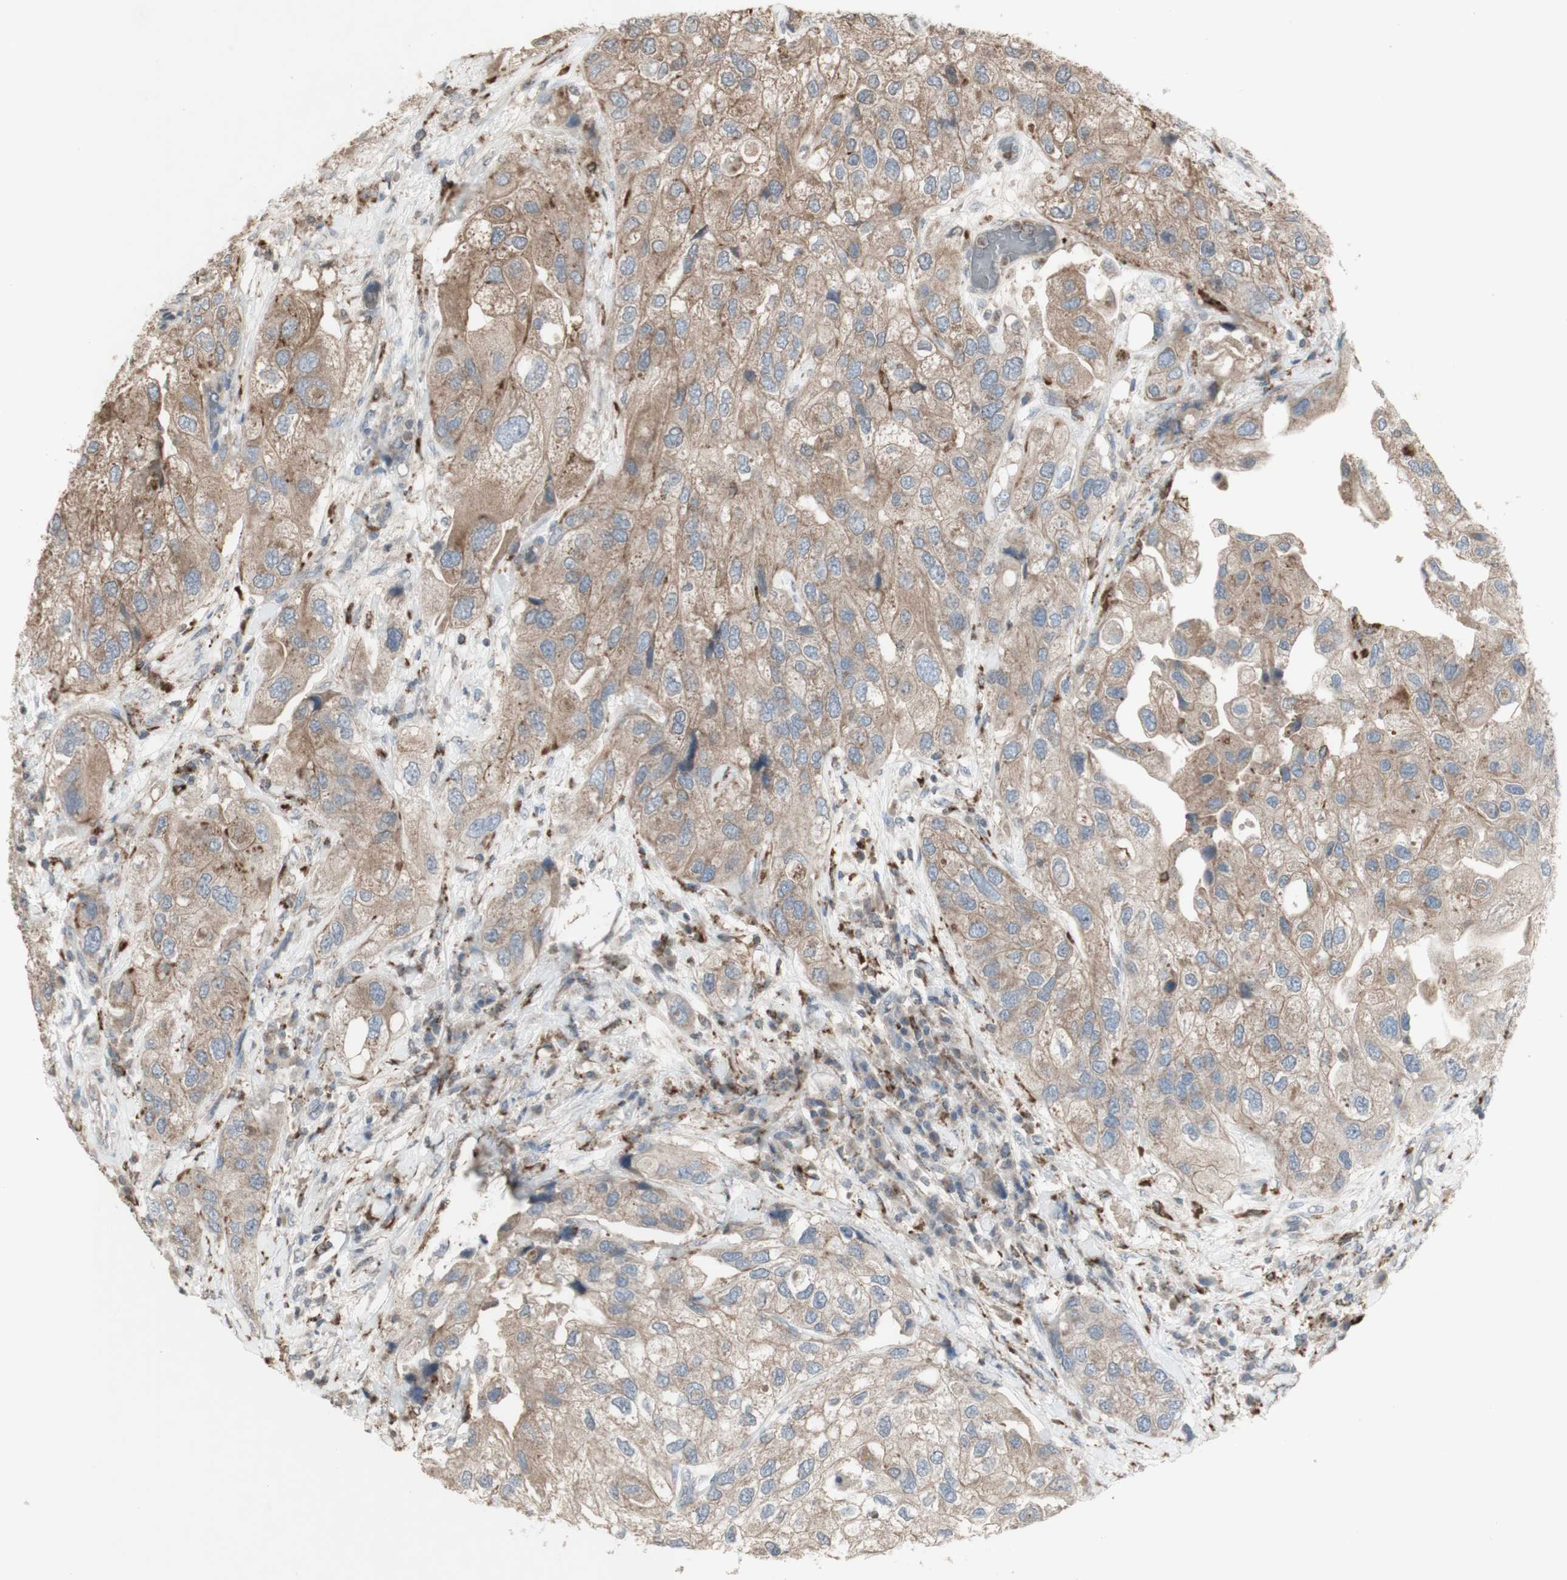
{"staining": {"intensity": "weak", "quantity": ">75%", "location": "cytoplasmic/membranous"}, "tissue": "urothelial cancer", "cell_type": "Tumor cells", "image_type": "cancer", "snomed": [{"axis": "morphology", "description": "Urothelial carcinoma, High grade"}, {"axis": "topography", "description": "Urinary bladder"}], "caption": "Protein staining by immunohistochemistry shows weak cytoplasmic/membranous positivity in about >75% of tumor cells in urothelial cancer.", "gene": "ATP6V1E1", "patient": {"sex": "female", "age": 64}}